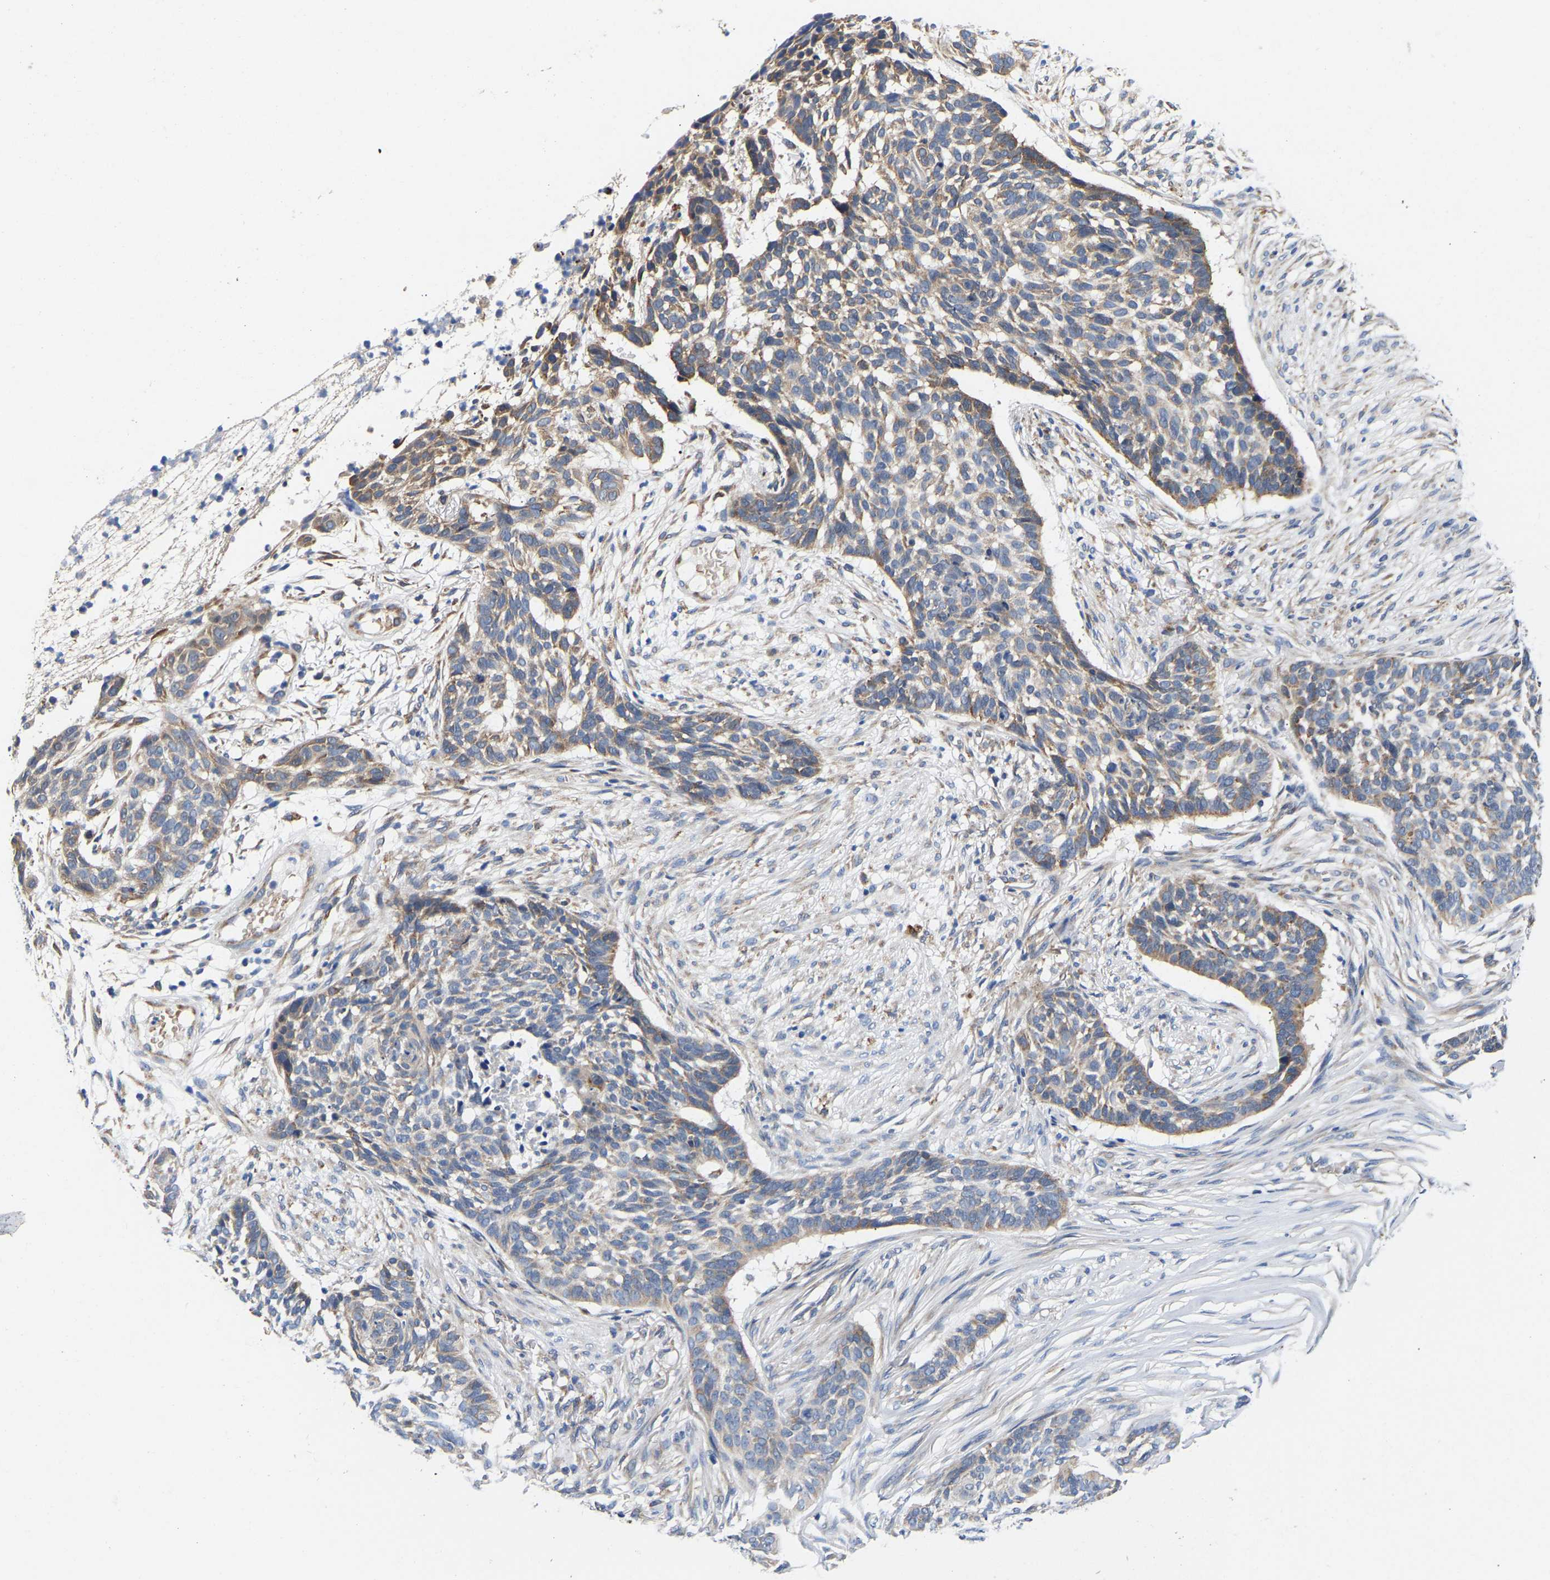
{"staining": {"intensity": "moderate", "quantity": "25%-75%", "location": "cytoplasmic/membranous"}, "tissue": "skin cancer", "cell_type": "Tumor cells", "image_type": "cancer", "snomed": [{"axis": "morphology", "description": "Basal cell carcinoma"}, {"axis": "topography", "description": "Skin"}], "caption": "A medium amount of moderate cytoplasmic/membranous staining is appreciated in about 25%-75% of tumor cells in skin cancer tissue.", "gene": "RINT1", "patient": {"sex": "male", "age": 85}}